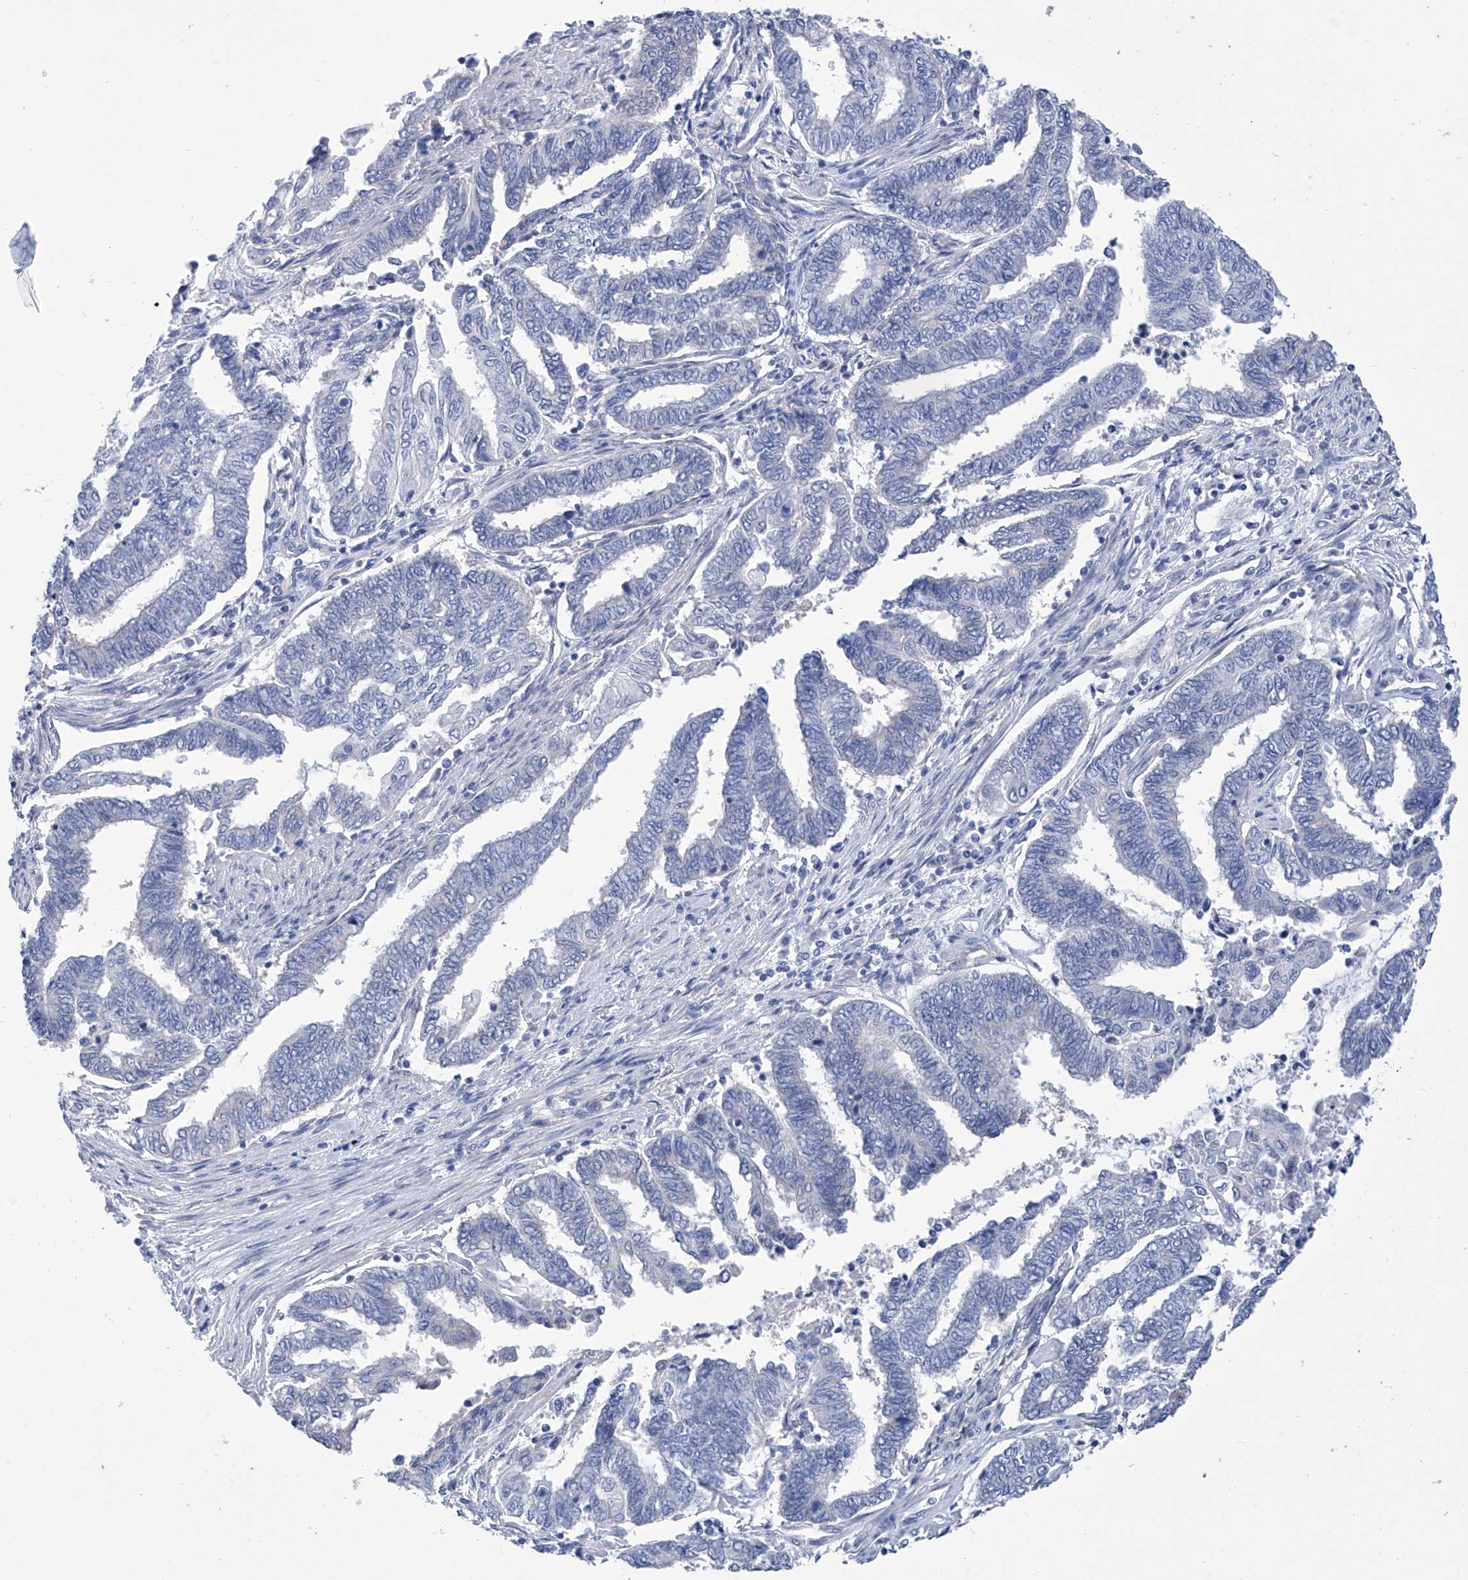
{"staining": {"intensity": "negative", "quantity": "none", "location": "none"}, "tissue": "endometrial cancer", "cell_type": "Tumor cells", "image_type": "cancer", "snomed": [{"axis": "morphology", "description": "Adenocarcinoma, NOS"}, {"axis": "topography", "description": "Uterus"}, {"axis": "topography", "description": "Endometrium"}], "caption": "Immunohistochemistry (IHC) micrograph of neoplastic tissue: human endometrial adenocarcinoma stained with DAB displays no significant protein staining in tumor cells.", "gene": "SMS", "patient": {"sex": "female", "age": 70}}